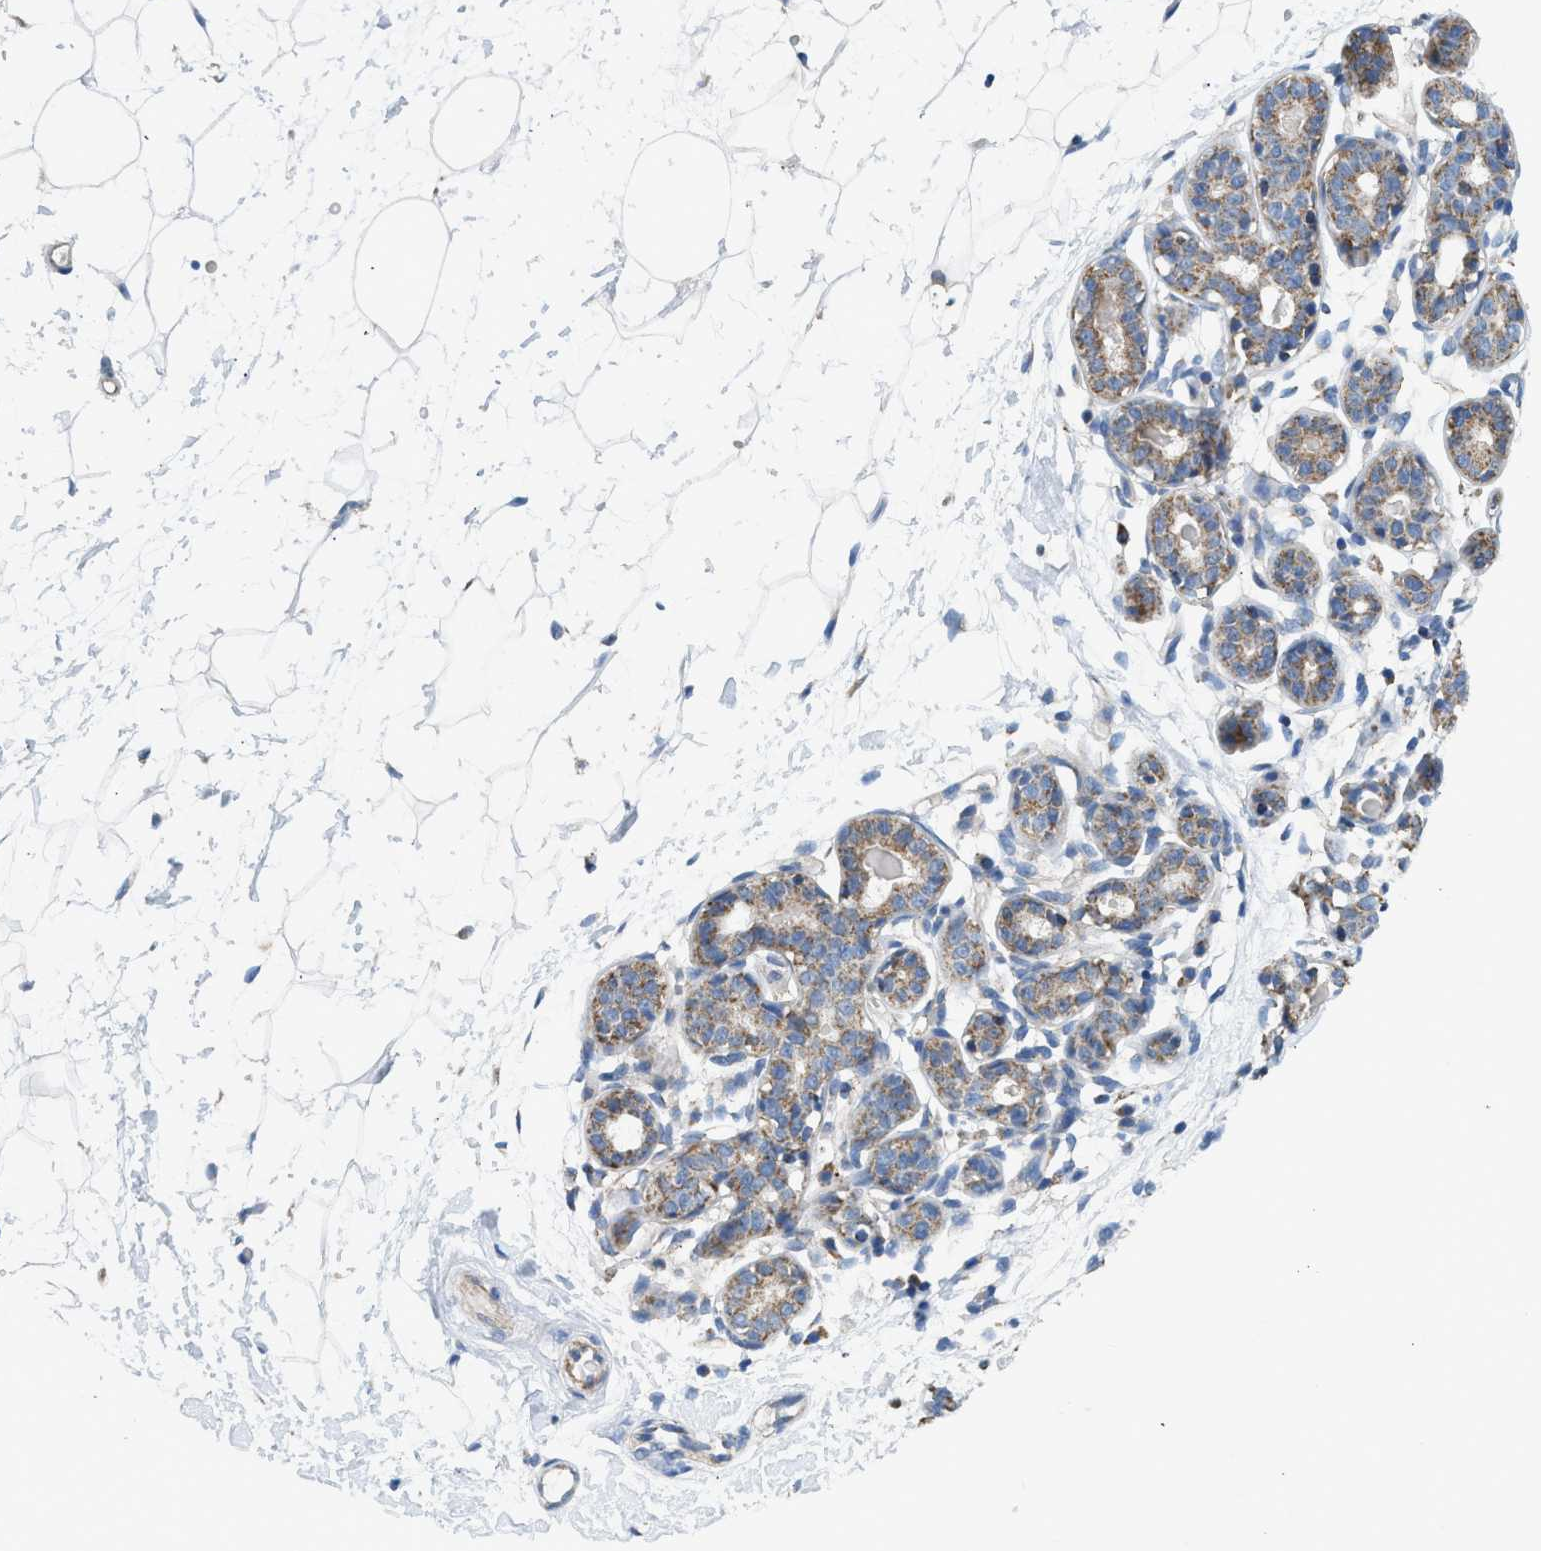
{"staining": {"intensity": "negative", "quantity": "none", "location": "none"}, "tissue": "breast", "cell_type": "Adipocytes", "image_type": "normal", "snomed": [{"axis": "morphology", "description": "Normal tissue, NOS"}, {"axis": "topography", "description": "Breast"}], "caption": "An IHC histopathology image of benign breast is shown. There is no staining in adipocytes of breast. (DAB immunohistochemistry, high magnification).", "gene": "GOT2", "patient": {"sex": "female", "age": 22}}